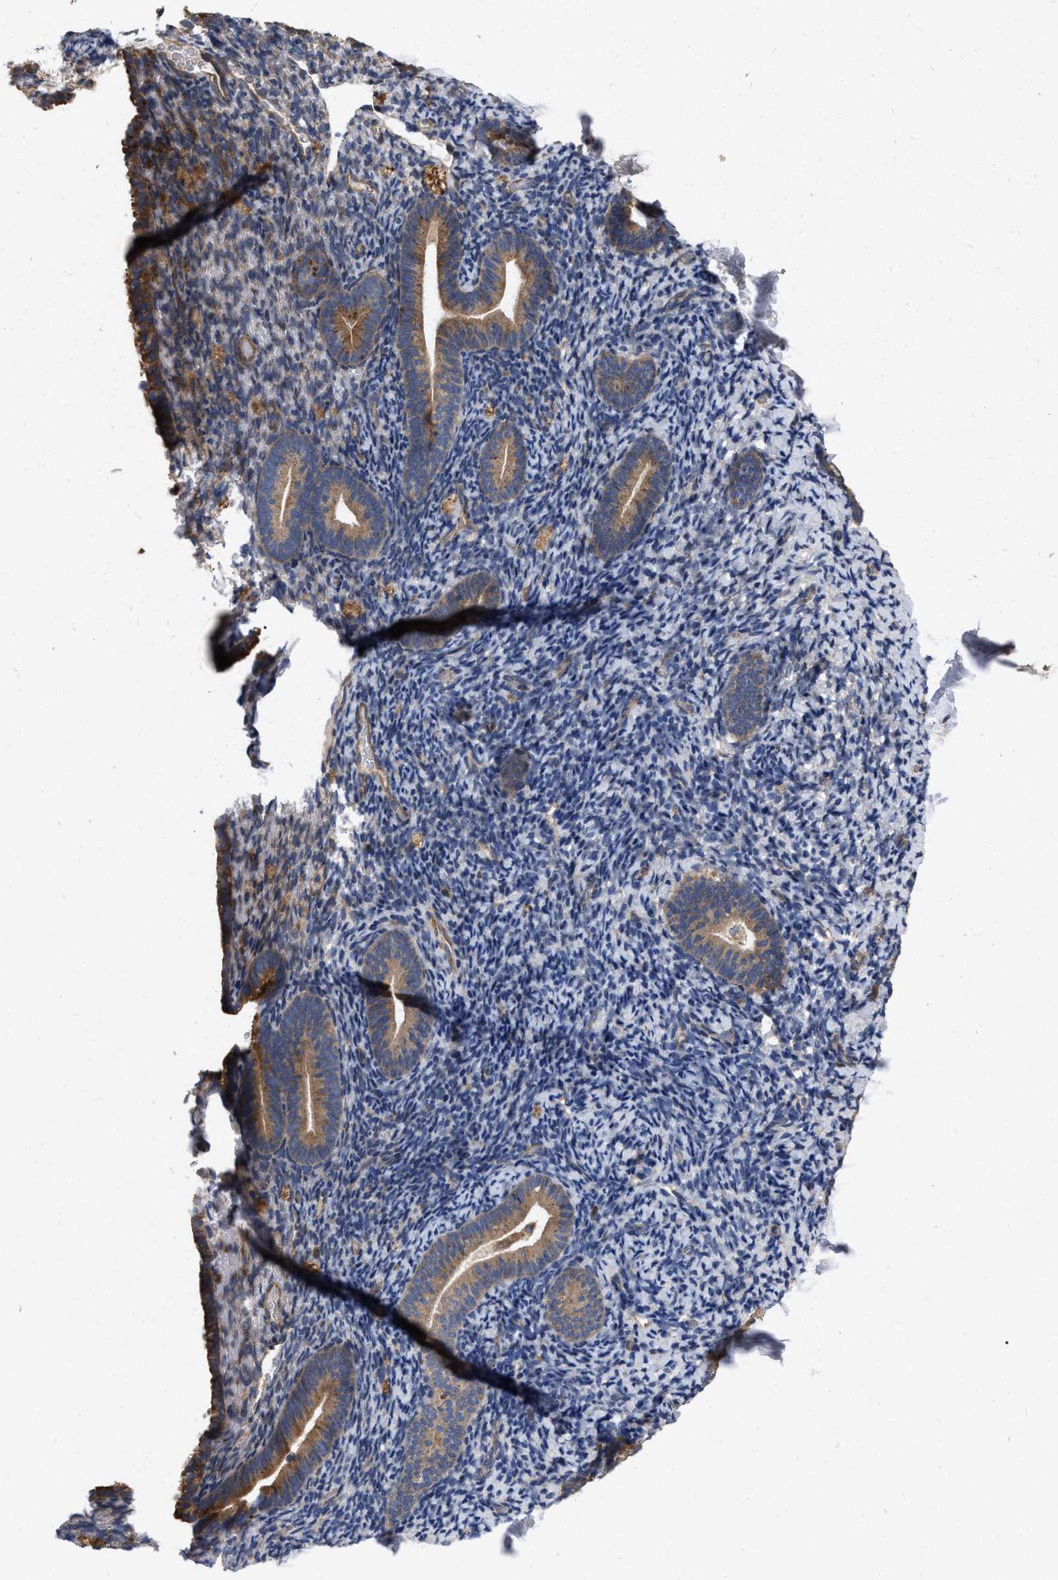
{"staining": {"intensity": "weak", "quantity": "<25%", "location": "cytoplasmic/membranous"}, "tissue": "endometrium", "cell_type": "Cells in endometrial stroma", "image_type": "normal", "snomed": [{"axis": "morphology", "description": "Normal tissue, NOS"}, {"axis": "topography", "description": "Endometrium"}], "caption": "Immunohistochemistry (IHC) image of normal endometrium: human endometrium stained with DAB exhibits no significant protein expression in cells in endometrial stroma.", "gene": "CDKN2C", "patient": {"sex": "female", "age": 51}}